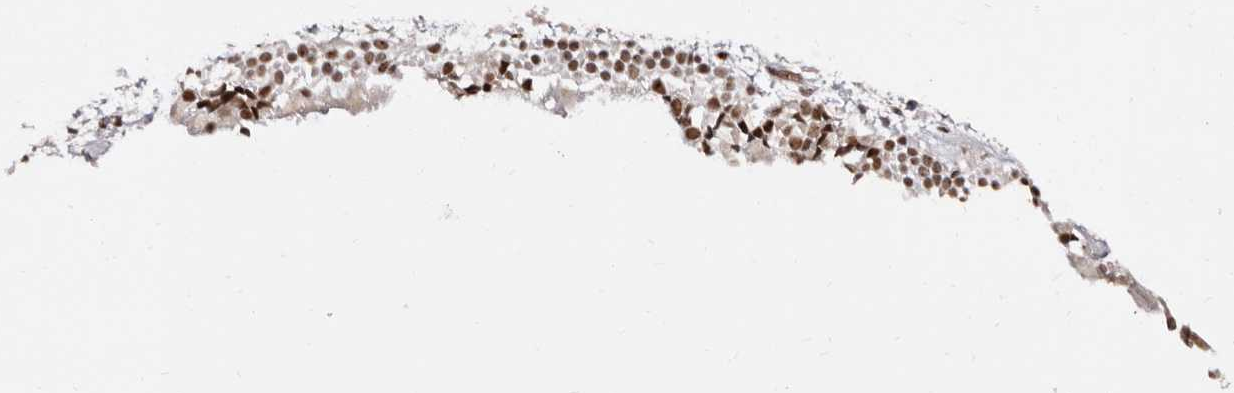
{"staining": {"intensity": "strong", "quantity": ">75%", "location": "nuclear"}, "tissue": "nasopharynx", "cell_type": "Respiratory epithelial cells", "image_type": "normal", "snomed": [{"axis": "morphology", "description": "Normal tissue, NOS"}, {"axis": "topography", "description": "Nasopharynx"}], "caption": "The photomicrograph displays a brown stain indicating the presence of a protein in the nuclear of respiratory epithelial cells in nasopharynx. (DAB (3,3'-diaminobenzidine) IHC, brown staining for protein, blue staining for nuclei).", "gene": "ANAPC11", "patient": {"sex": "male", "age": 22}}